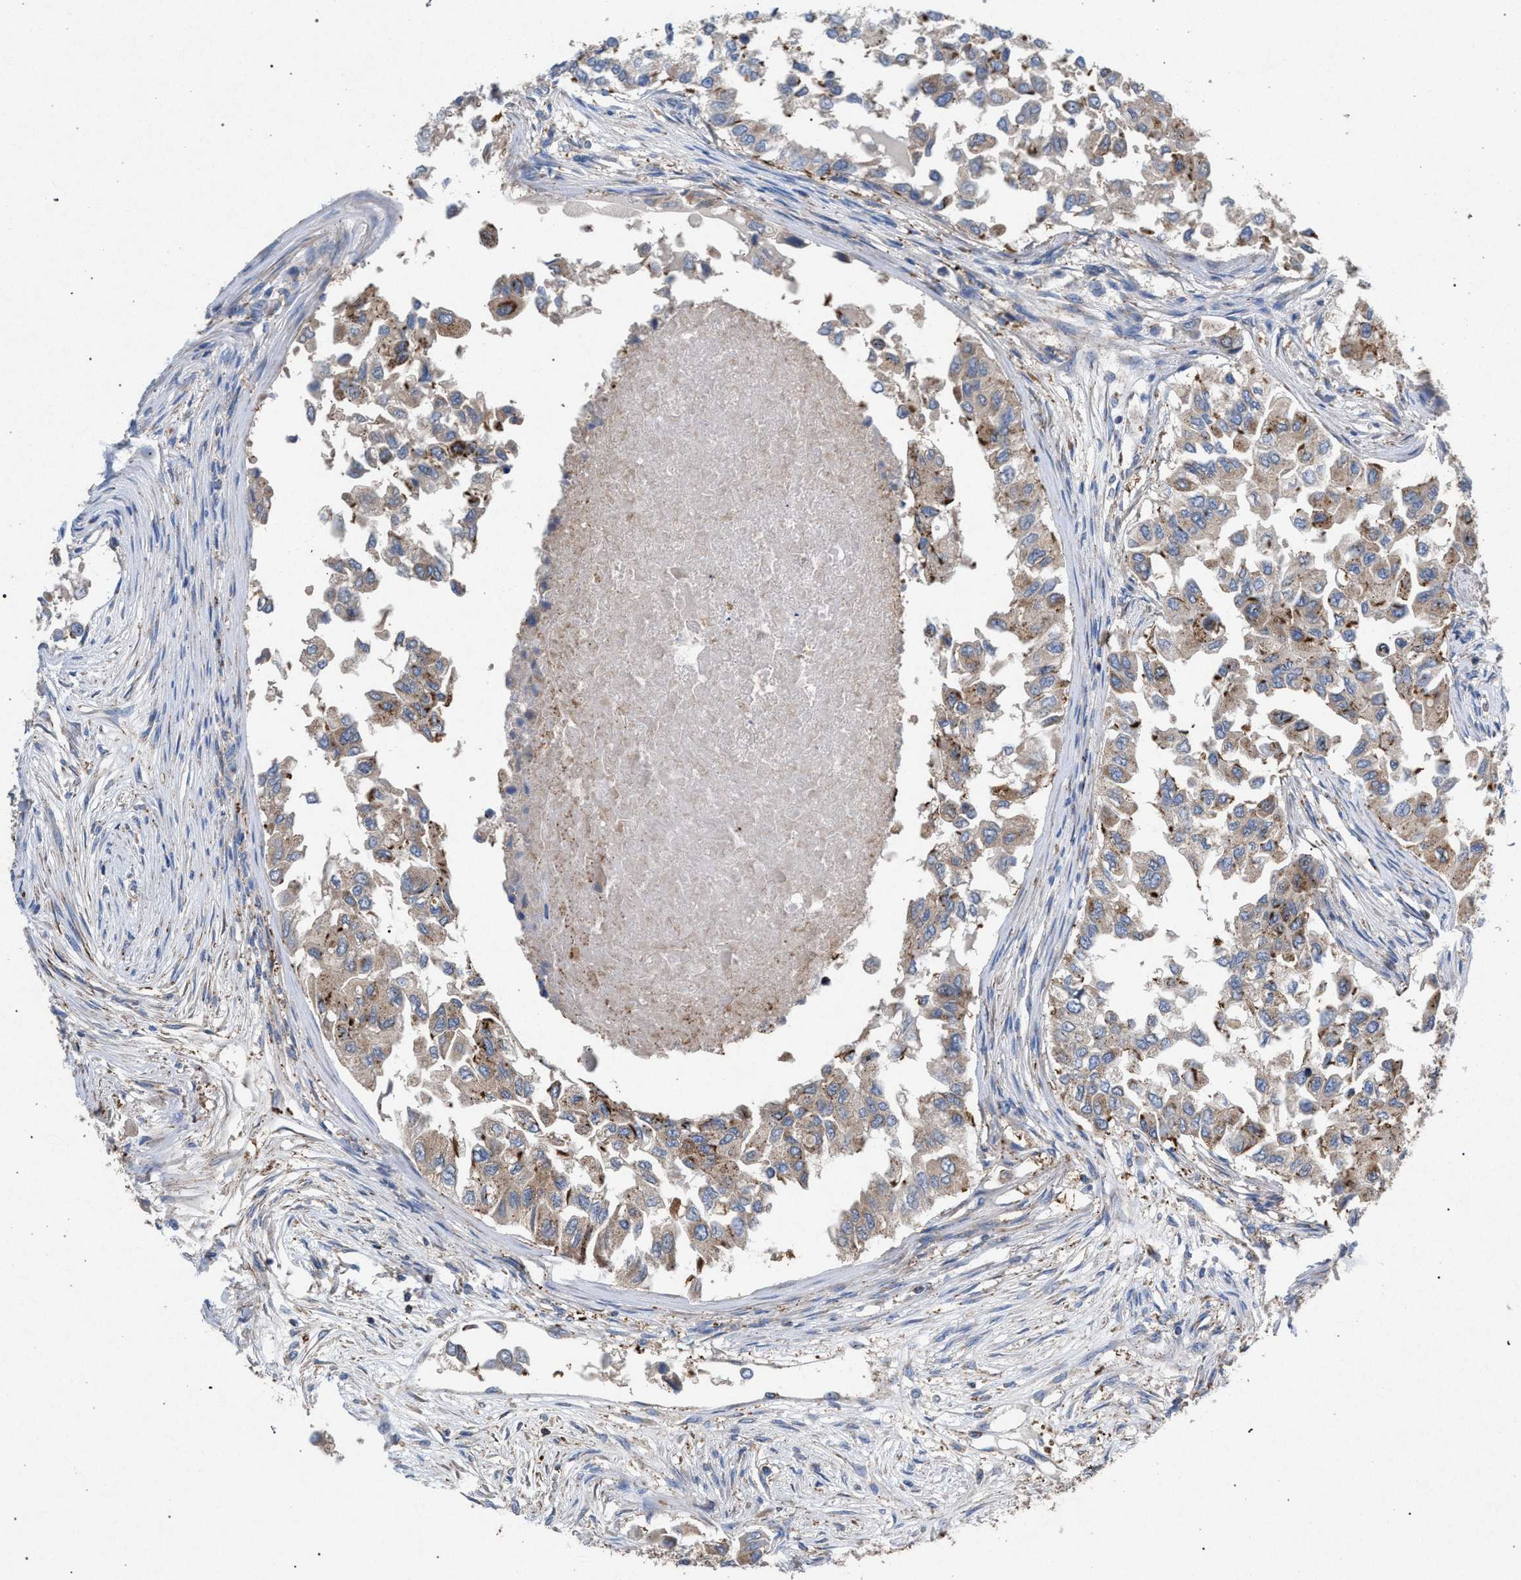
{"staining": {"intensity": "weak", "quantity": ">75%", "location": "cytoplasmic/membranous"}, "tissue": "breast cancer", "cell_type": "Tumor cells", "image_type": "cancer", "snomed": [{"axis": "morphology", "description": "Normal tissue, NOS"}, {"axis": "morphology", "description": "Duct carcinoma"}, {"axis": "topography", "description": "Breast"}], "caption": "Immunohistochemistry of breast cancer exhibits low levels of weak cytoplasmic/membranous expression in approximately >75% of tumor cells.", "gene": "VPS13A", "patient": {"sex": "female", "age": 49}}